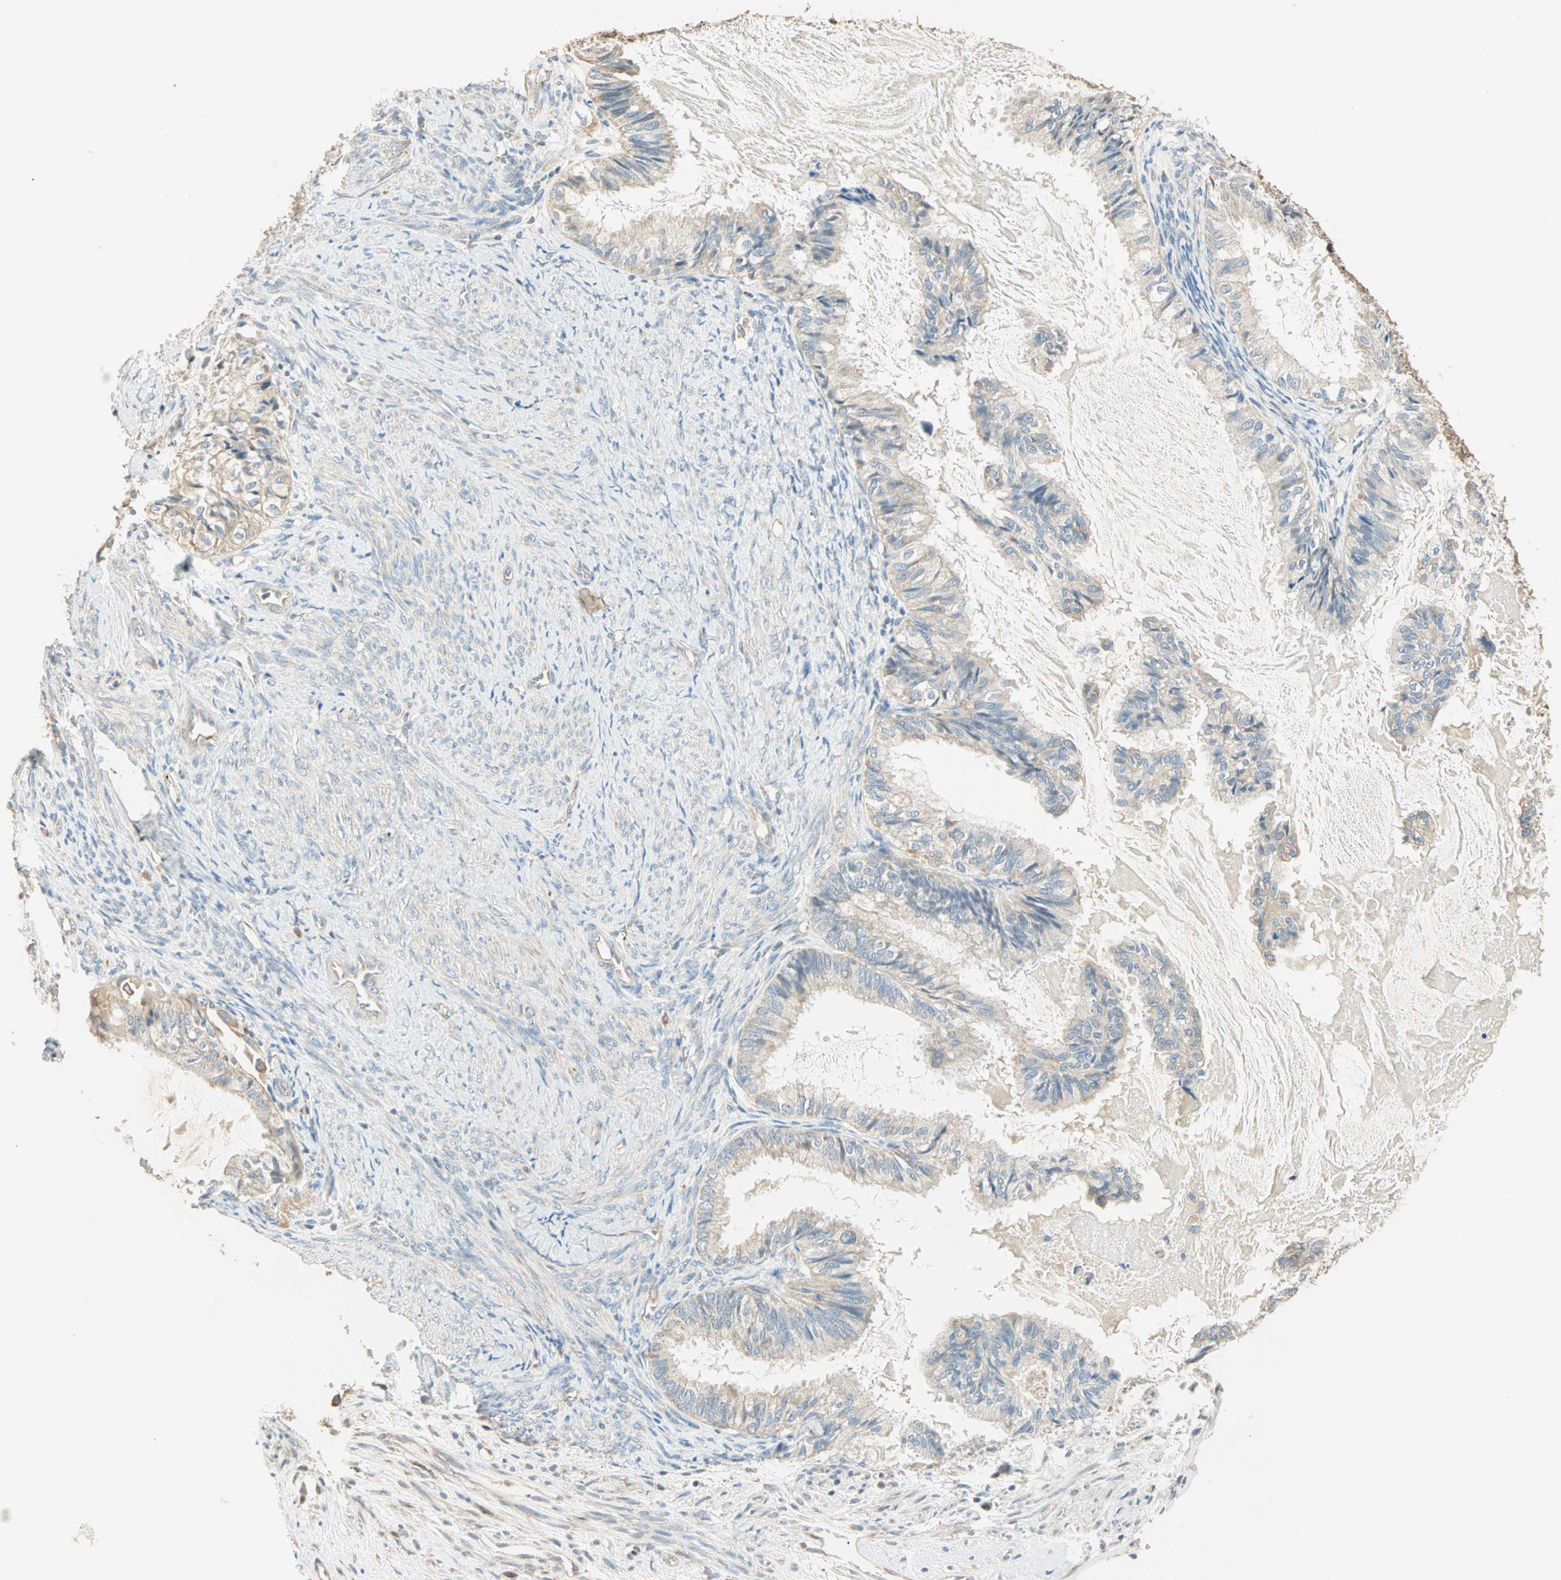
{"staining": {"intensity": "weak", "quantity": "<25%", "location": "cytoplasmic/membranous"}, "tissue": "cervical cancer", "cell_type": "Tumor cells", "image_type": "cancer", "snomed": [{"axis": "morphology", "description": "Normal tissue, NOS"}, {"axis": "morphology", "description": "Adenocarcinoma, NOS"}, {"axis": "topography", "description": "Cervix"}, {"axis": "topography", "description": "Endometrium"}], "caption": "Adenocarcinoma (cervical) was stained to show a protein in brown. There is no significant expression in tumor cells. The staining was performed using DAB (3,3'-diaminobenzidine) to visualize the protein expression in brown, while the nuclei were stained in blue with hematoxylin (Magnification: 20x).", "gene": "RAD18", "patient": {"sex": "female", "age": 86}}